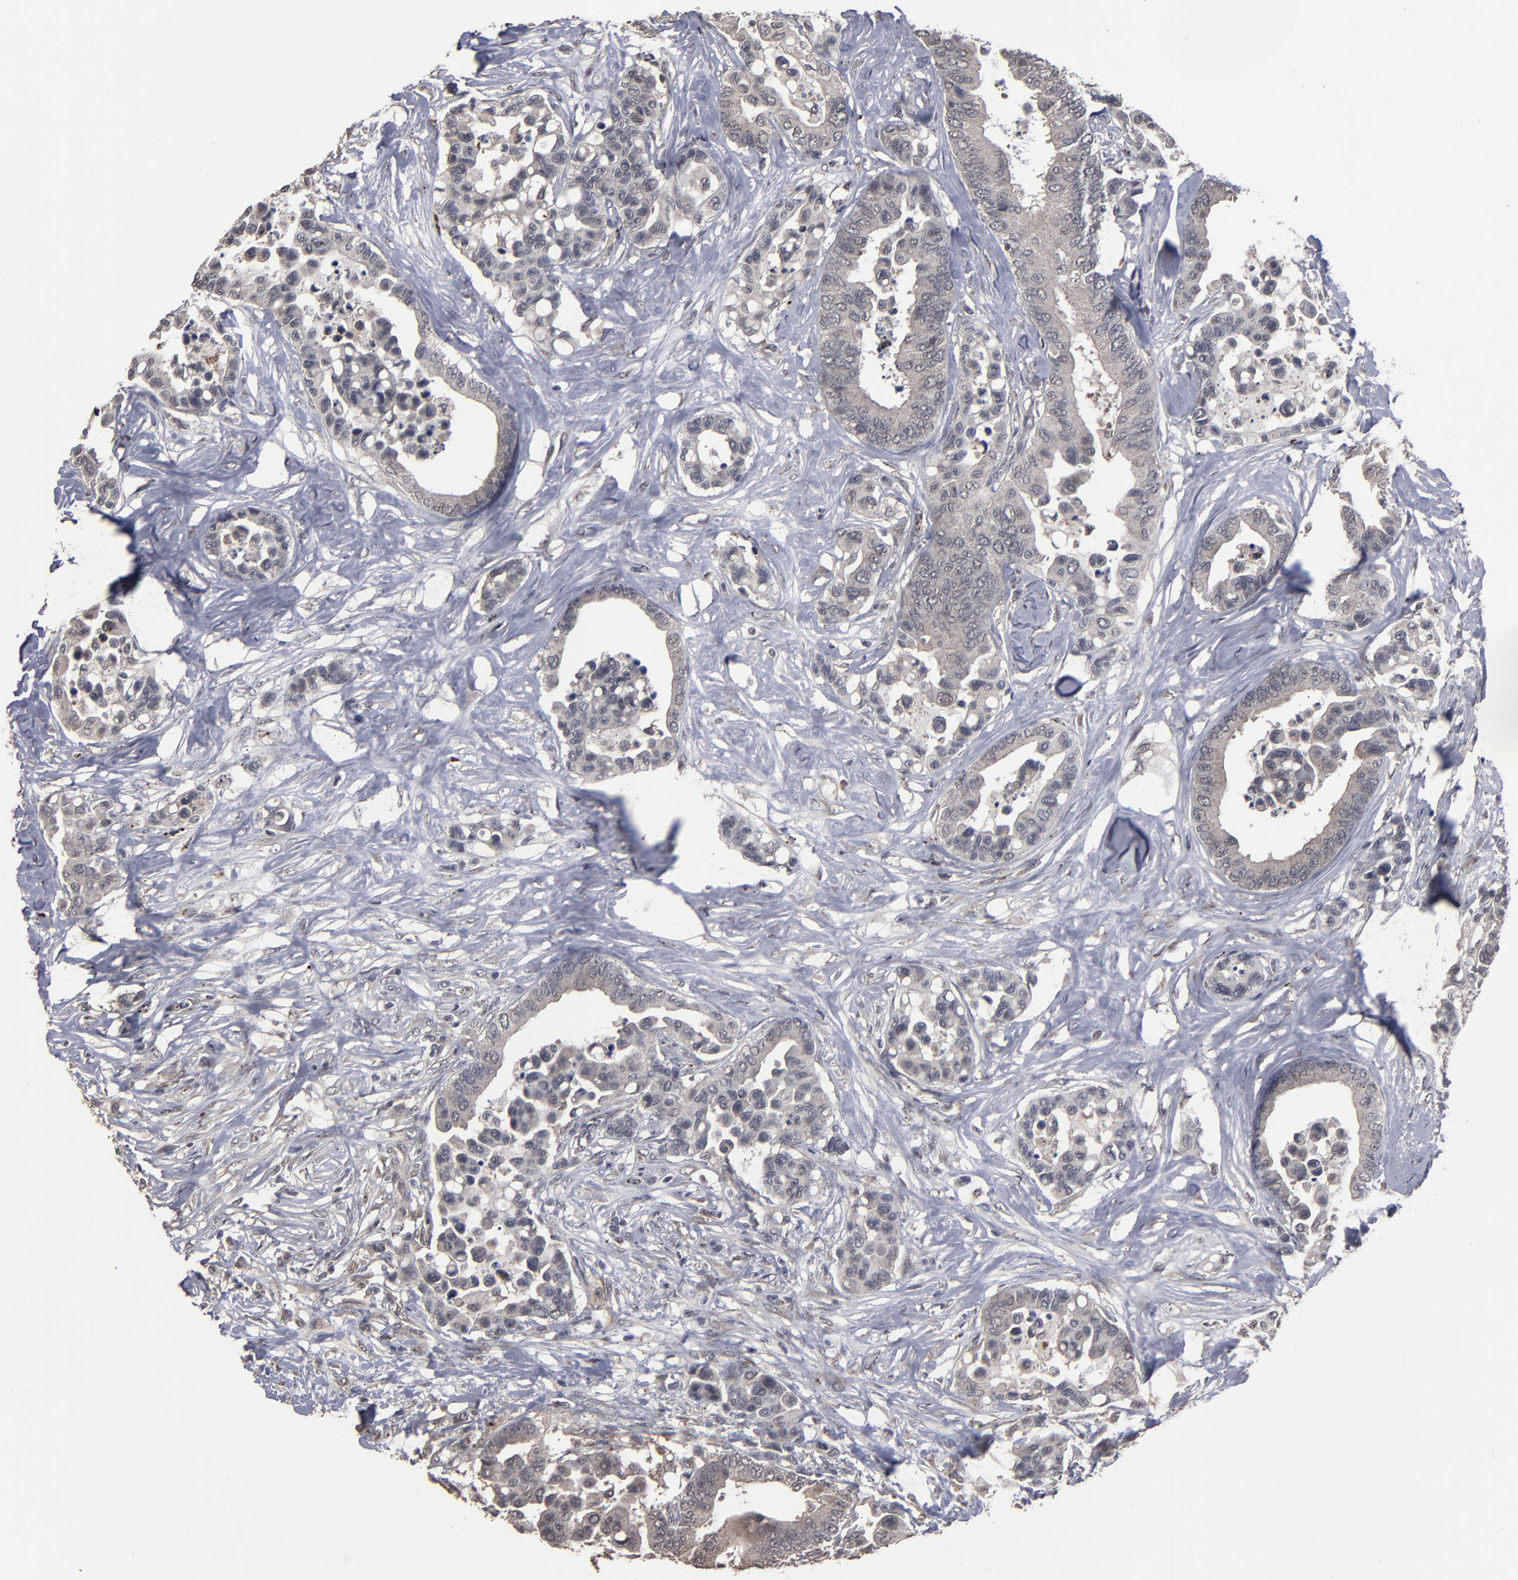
{"staining": {"intensity": "weak", "quantity": ">75%", "location": "cytoplasmic/membranous"}, "tissue": "colorectal cancer", "cell_type": "Tumor cells", "image_type": "cancer", "snomed": [{"axis": "morphology", "description": "Adenocarcinoma, NOS"}, {"axis": "topography", "description": "Colon"}], "caption": "Brown immunohistochemical staining in human colorectal cancer shows weak cytoplasmic/membranous positivity in approximately >75% of tumor cells.", "gene": "SLC22A17", "patient": {"sex": "male", "age": 82}}